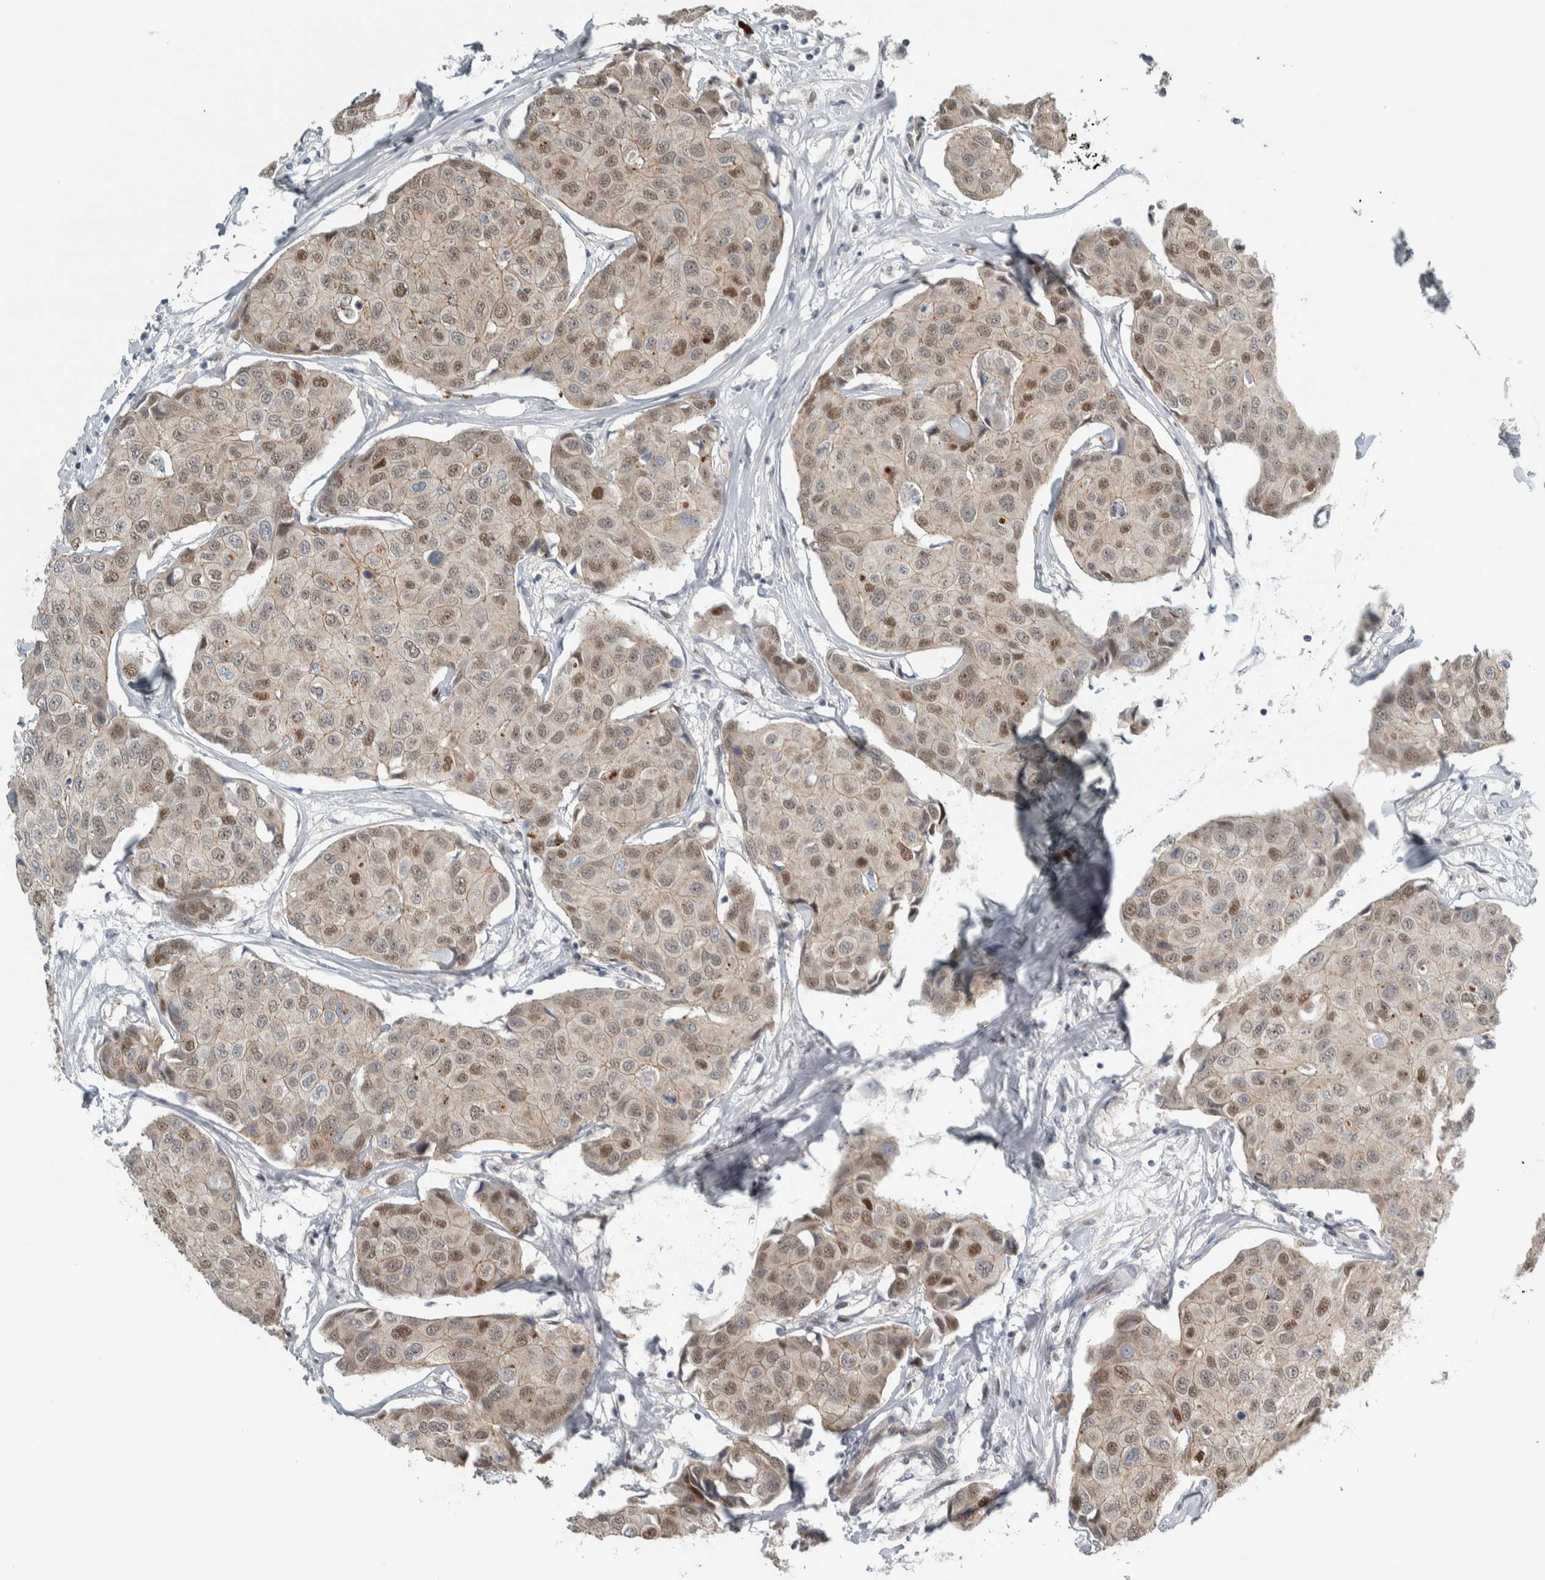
{"staining": {"intensity": "moderate", "quantity": "25%-75%", "location": "cytoplasmic/membranous,nuclear"}, "tissue": "breast cancer", "cell_type": "Tumor cells", "image_type": "cancer", "snomed": [{"axis": "morphology", "description": "Duct carcinoma"}, {"axis": "topography", "description": "Breast"}], "caption": "High-magnification brightfield microscopy of infiltrating ductal carcinoma (breast) stained with DAB (3,3'-diaminobenzidine) (brown) and counterstained with hematoxylin (blue). tumor cells exhibit moderate cytoplasmic/membranous and nuclear expression is present in about25%-75% of cells.", "gene": "ADPRM", "patient": {"sex": "female", "age": 80}}